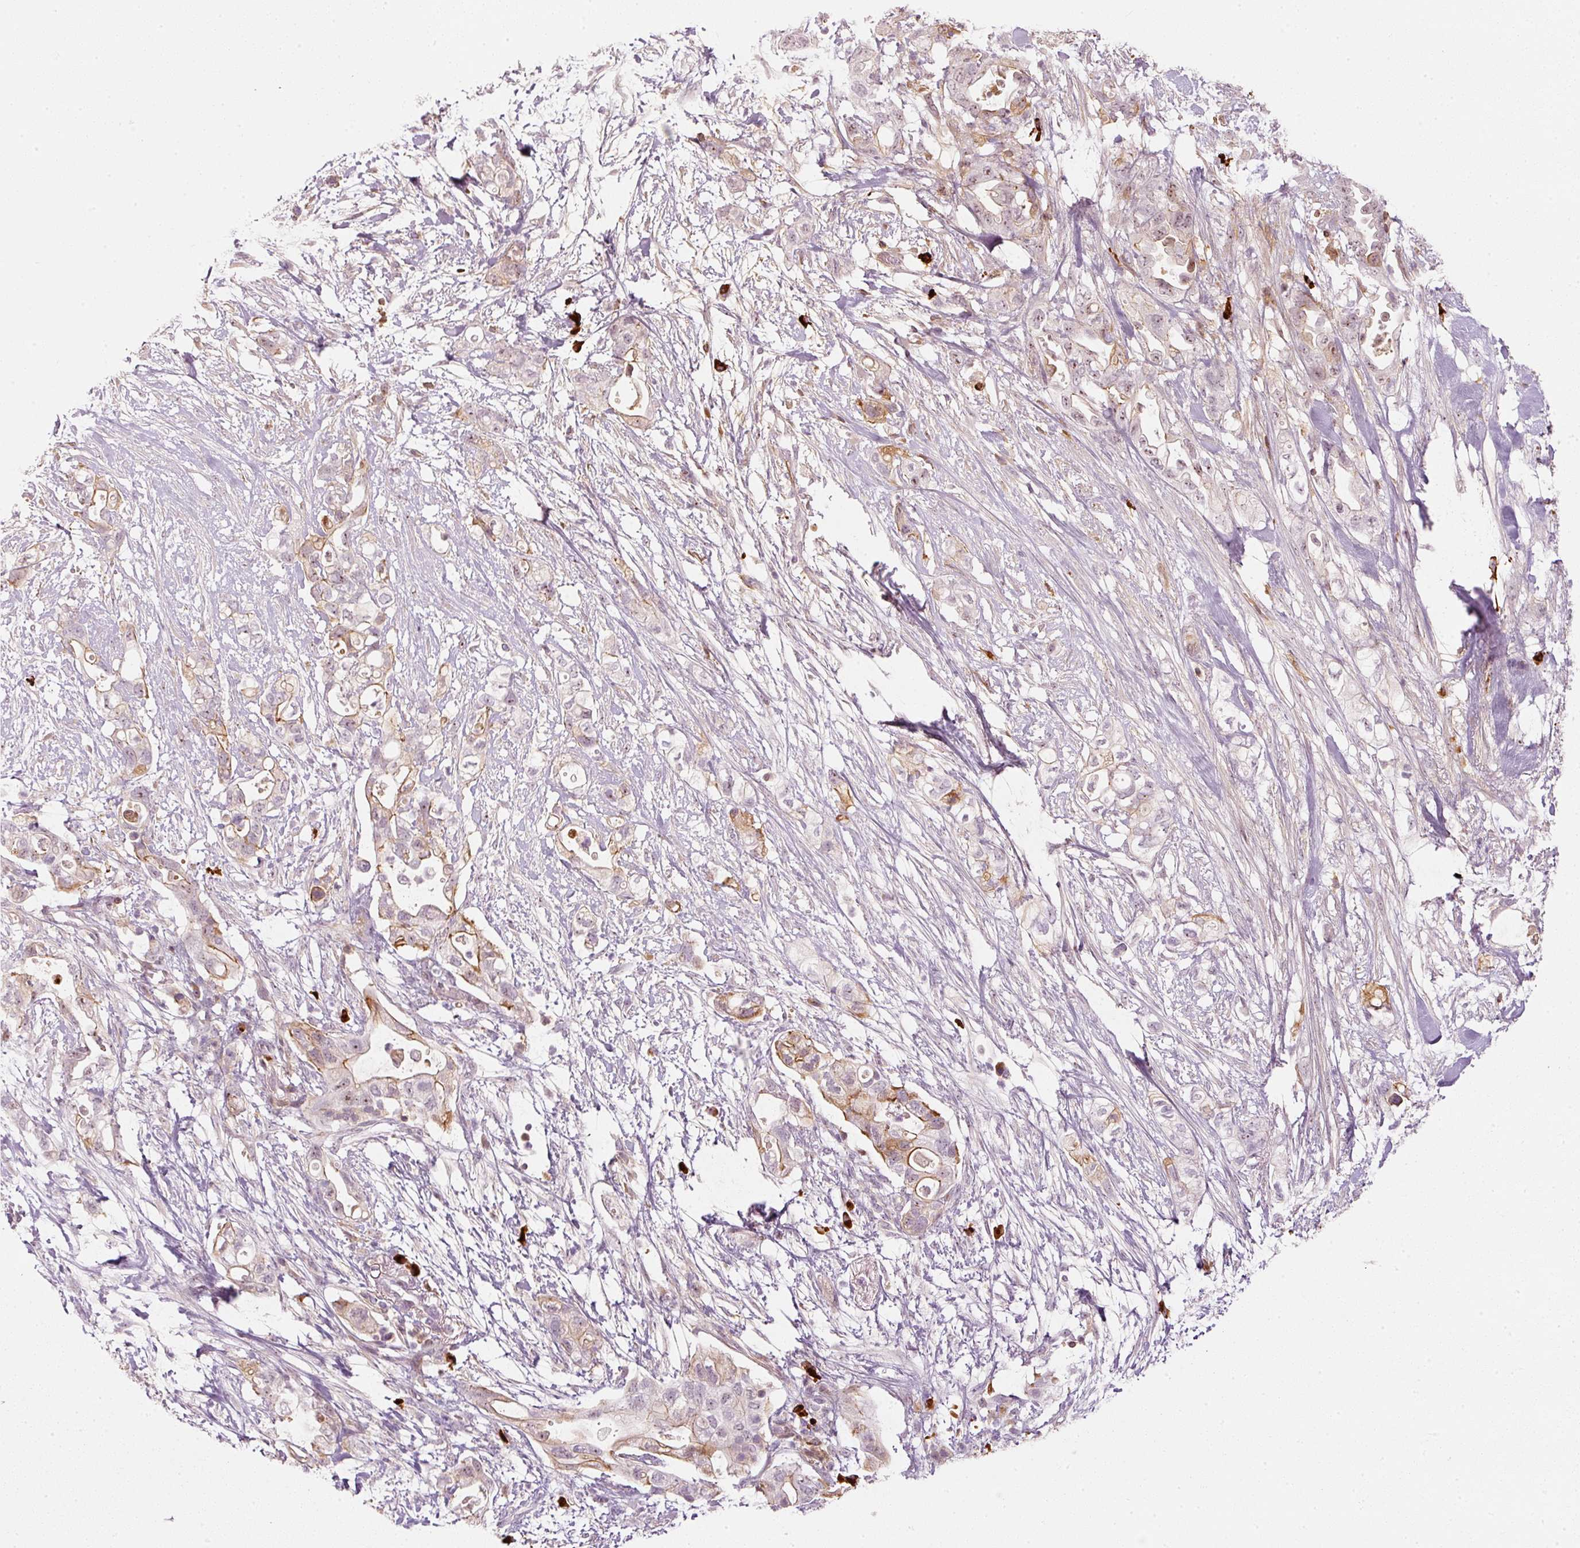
{"staining": {"intensity": "moderate", "quantity": "<25%", "location": "cytoplasmic/membranous"}, "tissue": "pancreatic cancer", "cell_type": "Tumor cells", "image_type": "cancer", "snomed": [{"axis": "morphology", "description": "Adenocarcinoma, NOS"}, {"axis": "topography", "description": "Pancreas"}], "caption": "Brown immunohistochemical staining in human pancreatic adenocarcinoma shows moderate cytoplasmic/membranous positivity in approximately <25% of tumor cells. (DAB (3,3'-diaminobenzidine) IHC, brown staining for protein, blue staining for nuclei).", "gene": "VCAM1", "patient": {"sex": "female", "age": 72}}